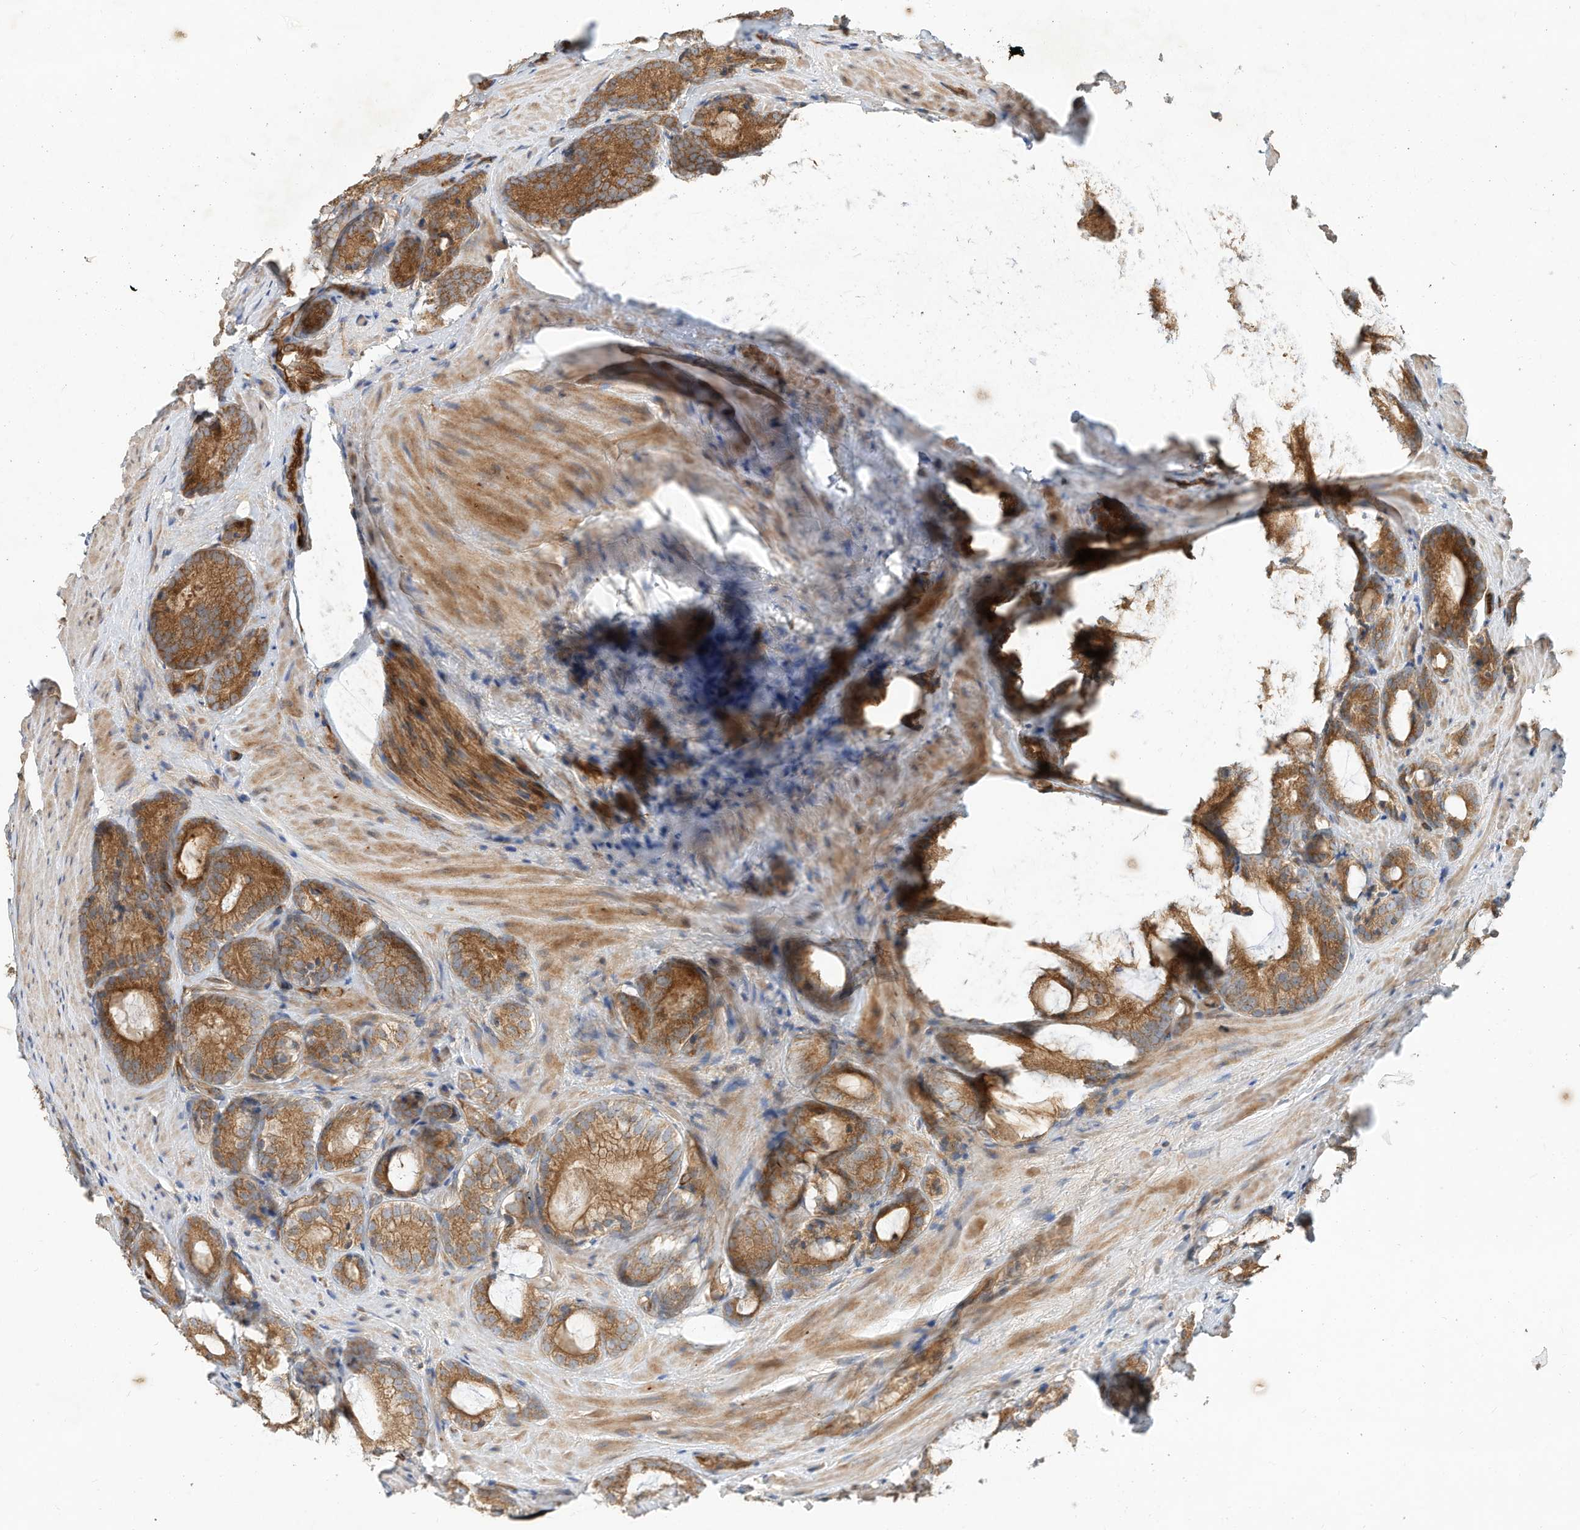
{"staining": {"intensity": "moderate", "quantity": ">75%", "location": "cytoplasmic/membranous"}, "tissue": "prostate cancer", "cell_type": "Tumor cells", "image_type": "cancer", "snomed": [{"axis": "morphology", "description": "Adenocarcinoma, High grade"}, {"axis": "topography", "description": "Prostate"}], "caption": "Tumor cells demonstrate medium levels of moderate cytoplasmic/membranous staining in about >75% of cells in human prostate high-grade adenocarcinoma. Nuclei are stained in blue.", "gene": "CPAMD8", "patient": {"sex": "male", "age": 63}}